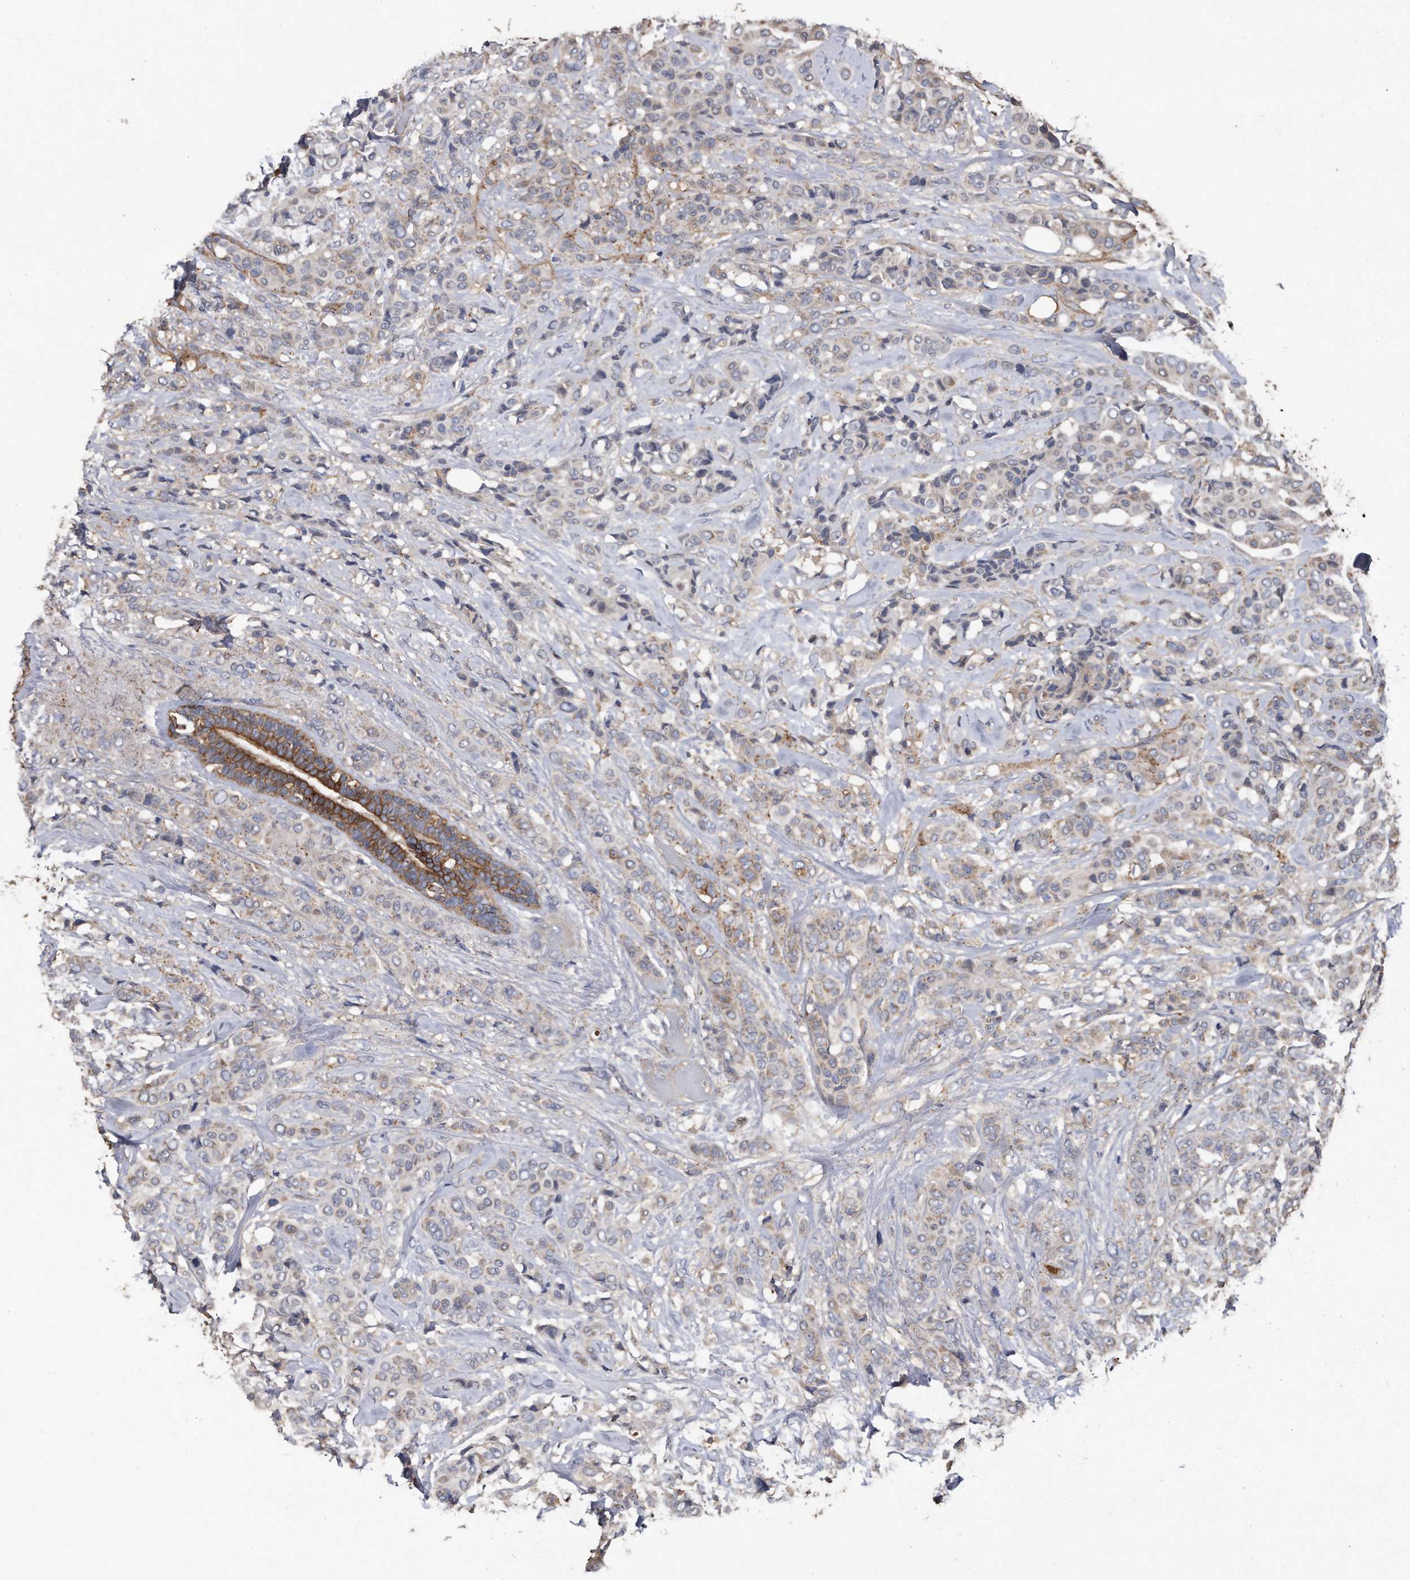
{"staining": {"intensity": "weak", "quantity": "25%-75%", "location": "cytoplasmic/membranous"}, "tissue": "breast cancer", "cell_type": "Tumor cells", "image_type": "cancer", "snomed": [{"axis": "morphology", "description": "Lobular carcinoma"}, {"axis": "topography", "description": "Breast"}], "caption": "An image of human breast lobular carcinoma stained for a protein exhibits weak cytoplasmic/membranous brown staining in tumor cells.", "gene": "KCND3", "patient": {"sex": "female", "age": 51}}